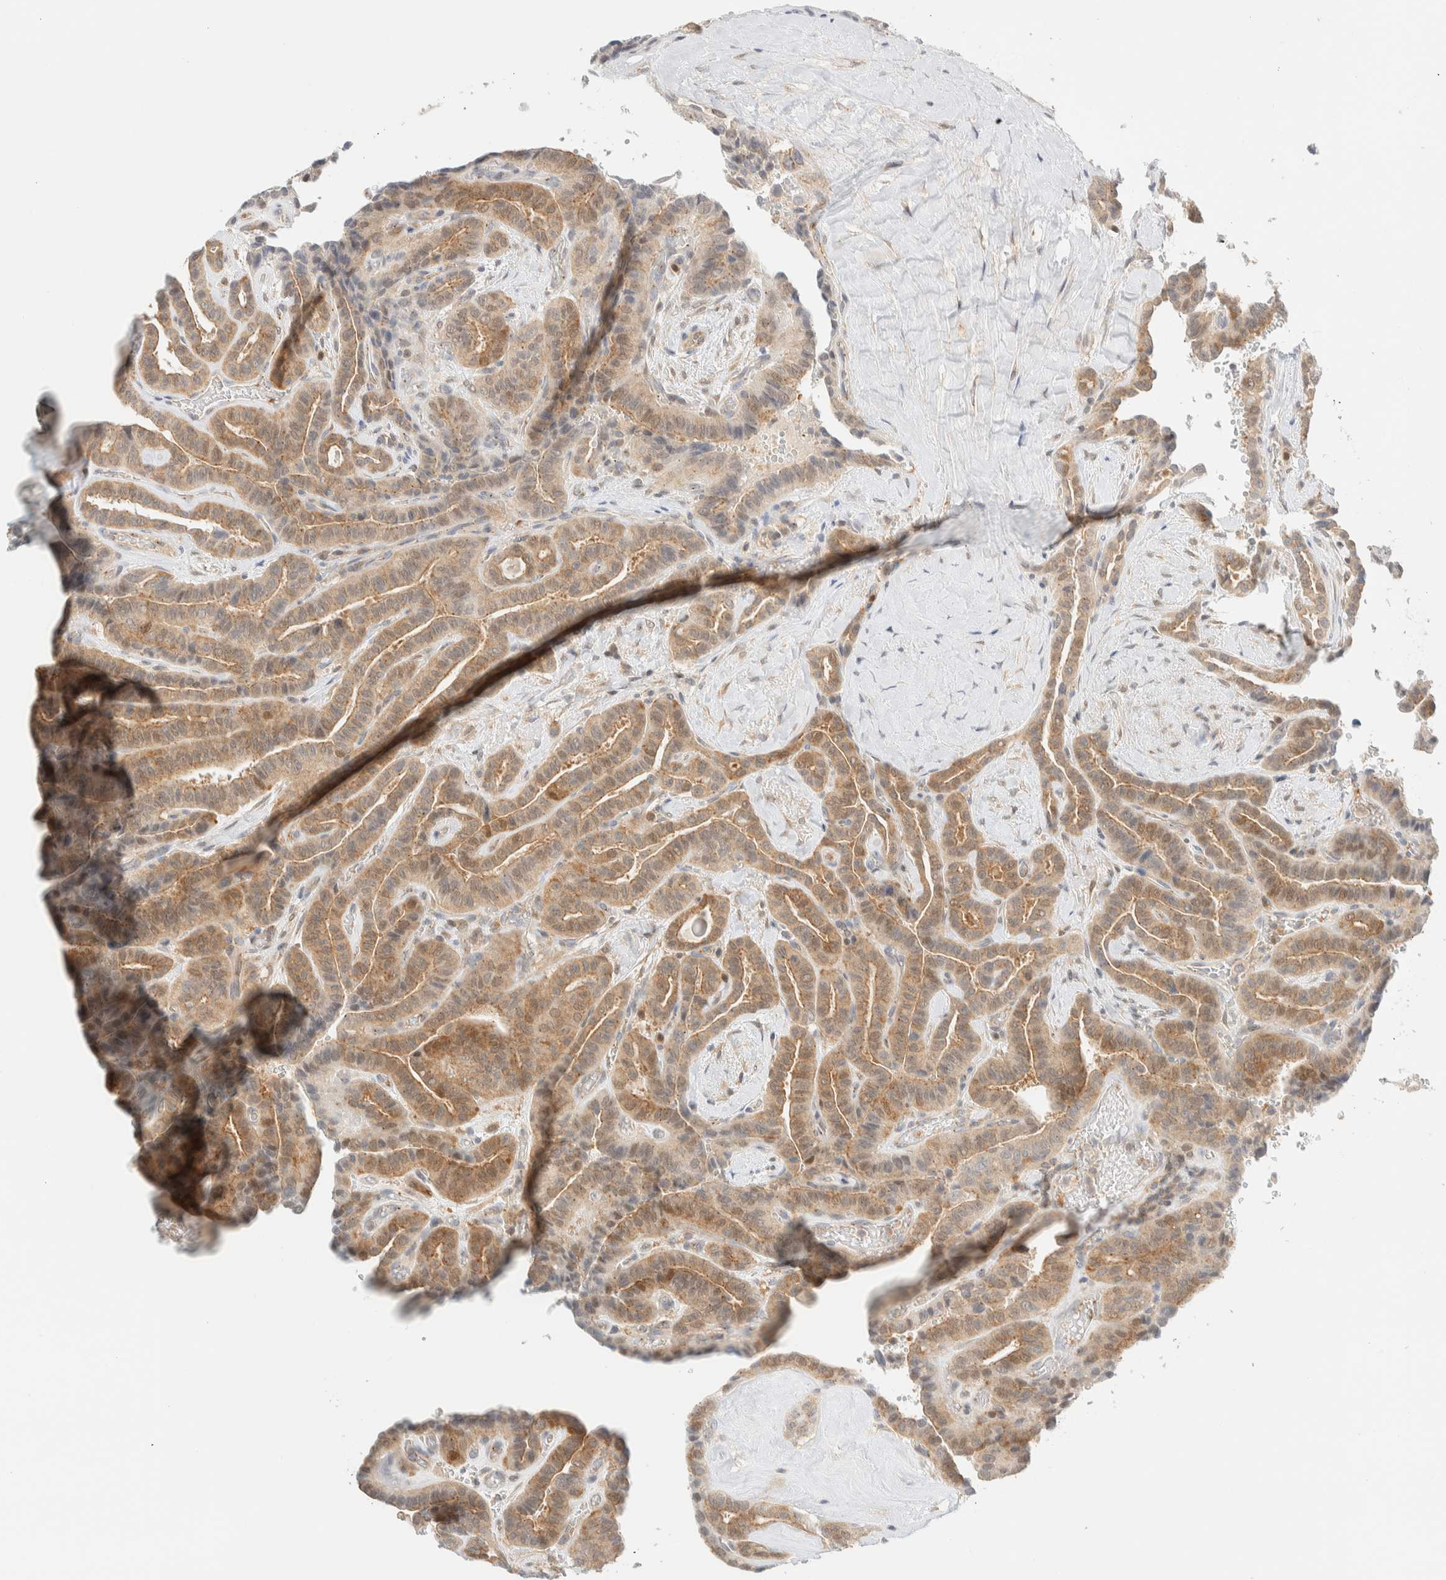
{"staining": {"intensity": "moderate", "quantity": ">75%", "location": "cytoplasmic/membranous"}, "tissue": "thyroid cancer", "cell_type": "Tumor cells", "image_type": "cancer", "snomed": [{"axis": "morphology", "description": "Papillary adenocarcinoma, NOS"}, {"axis": "topography", "description": "Thyroid gland"}], "caption": "Protein expression analysis of human papillary adenocarcinoma (thyroid) reveals moderate cytoplasmic/membranous staining in about >75% of tumor cells.", "gene": "PCYT2", "patient": {"sex": "male", "age": 77}}